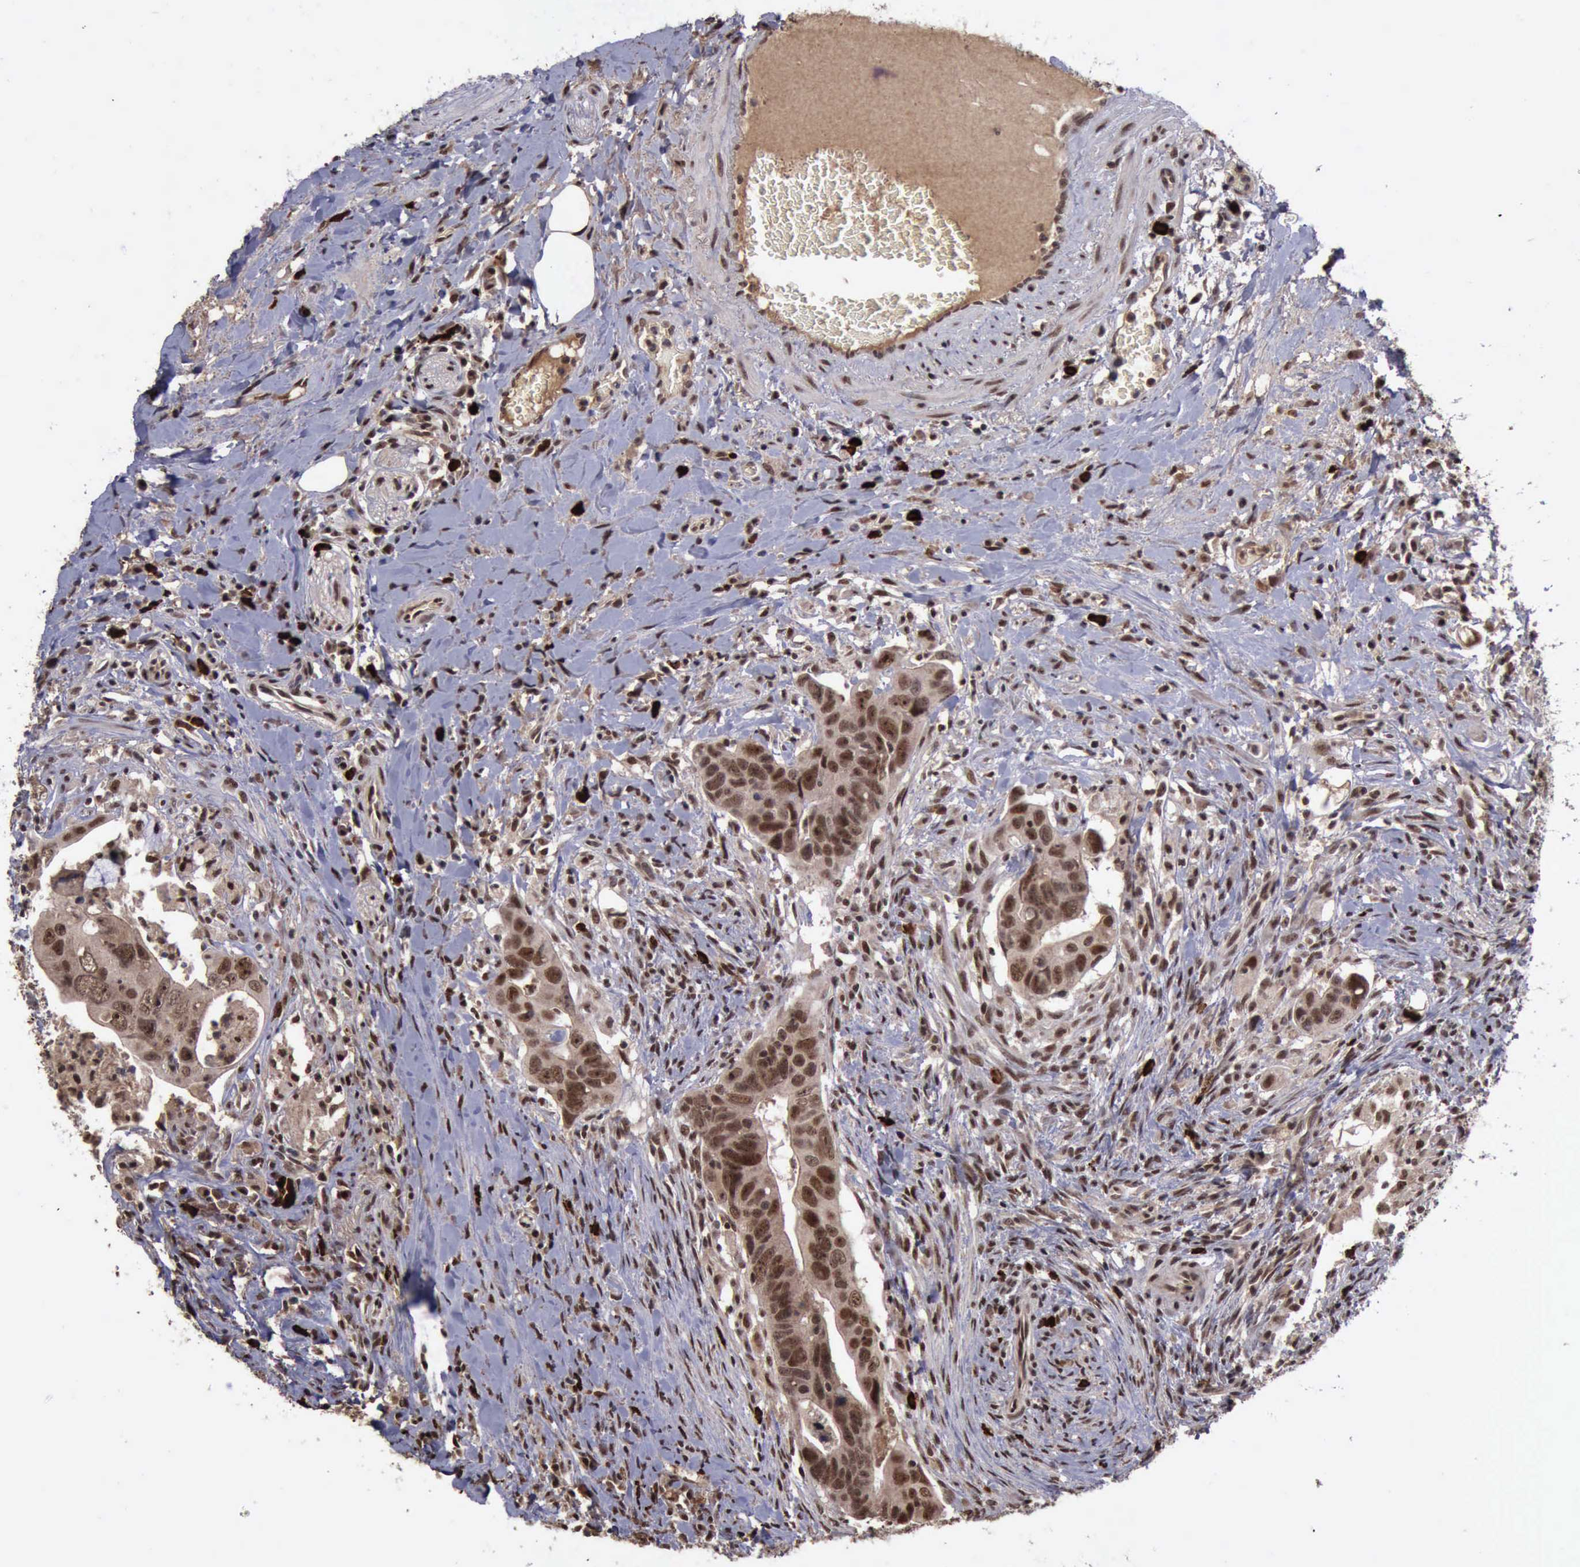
{"staining": {"intensity": "moderate", "quantity": ">75%", "location": "cytoplasmic/membranous,nuclear"}, "tissue": "colorectal cancer", "cell_type": "Tumor cells", "image_type": "cancer", "snomed": [{"axis": "morphology", "description": "Adenocarcinoma, NOS"}, {"axis": "topography", "description": "Rectum"}], "caption": "Protein analysis of adenocarcinoma (colorectal) tissue reveals moderate cytoplasmic/membranous and nuclear staining in approximately >75% of tumor cells. (brown staining indicates protein expression, while blue staining denotes nuclei).", "gene": "TRMT2A", "patient": {"sex": "male", "age": 53}}